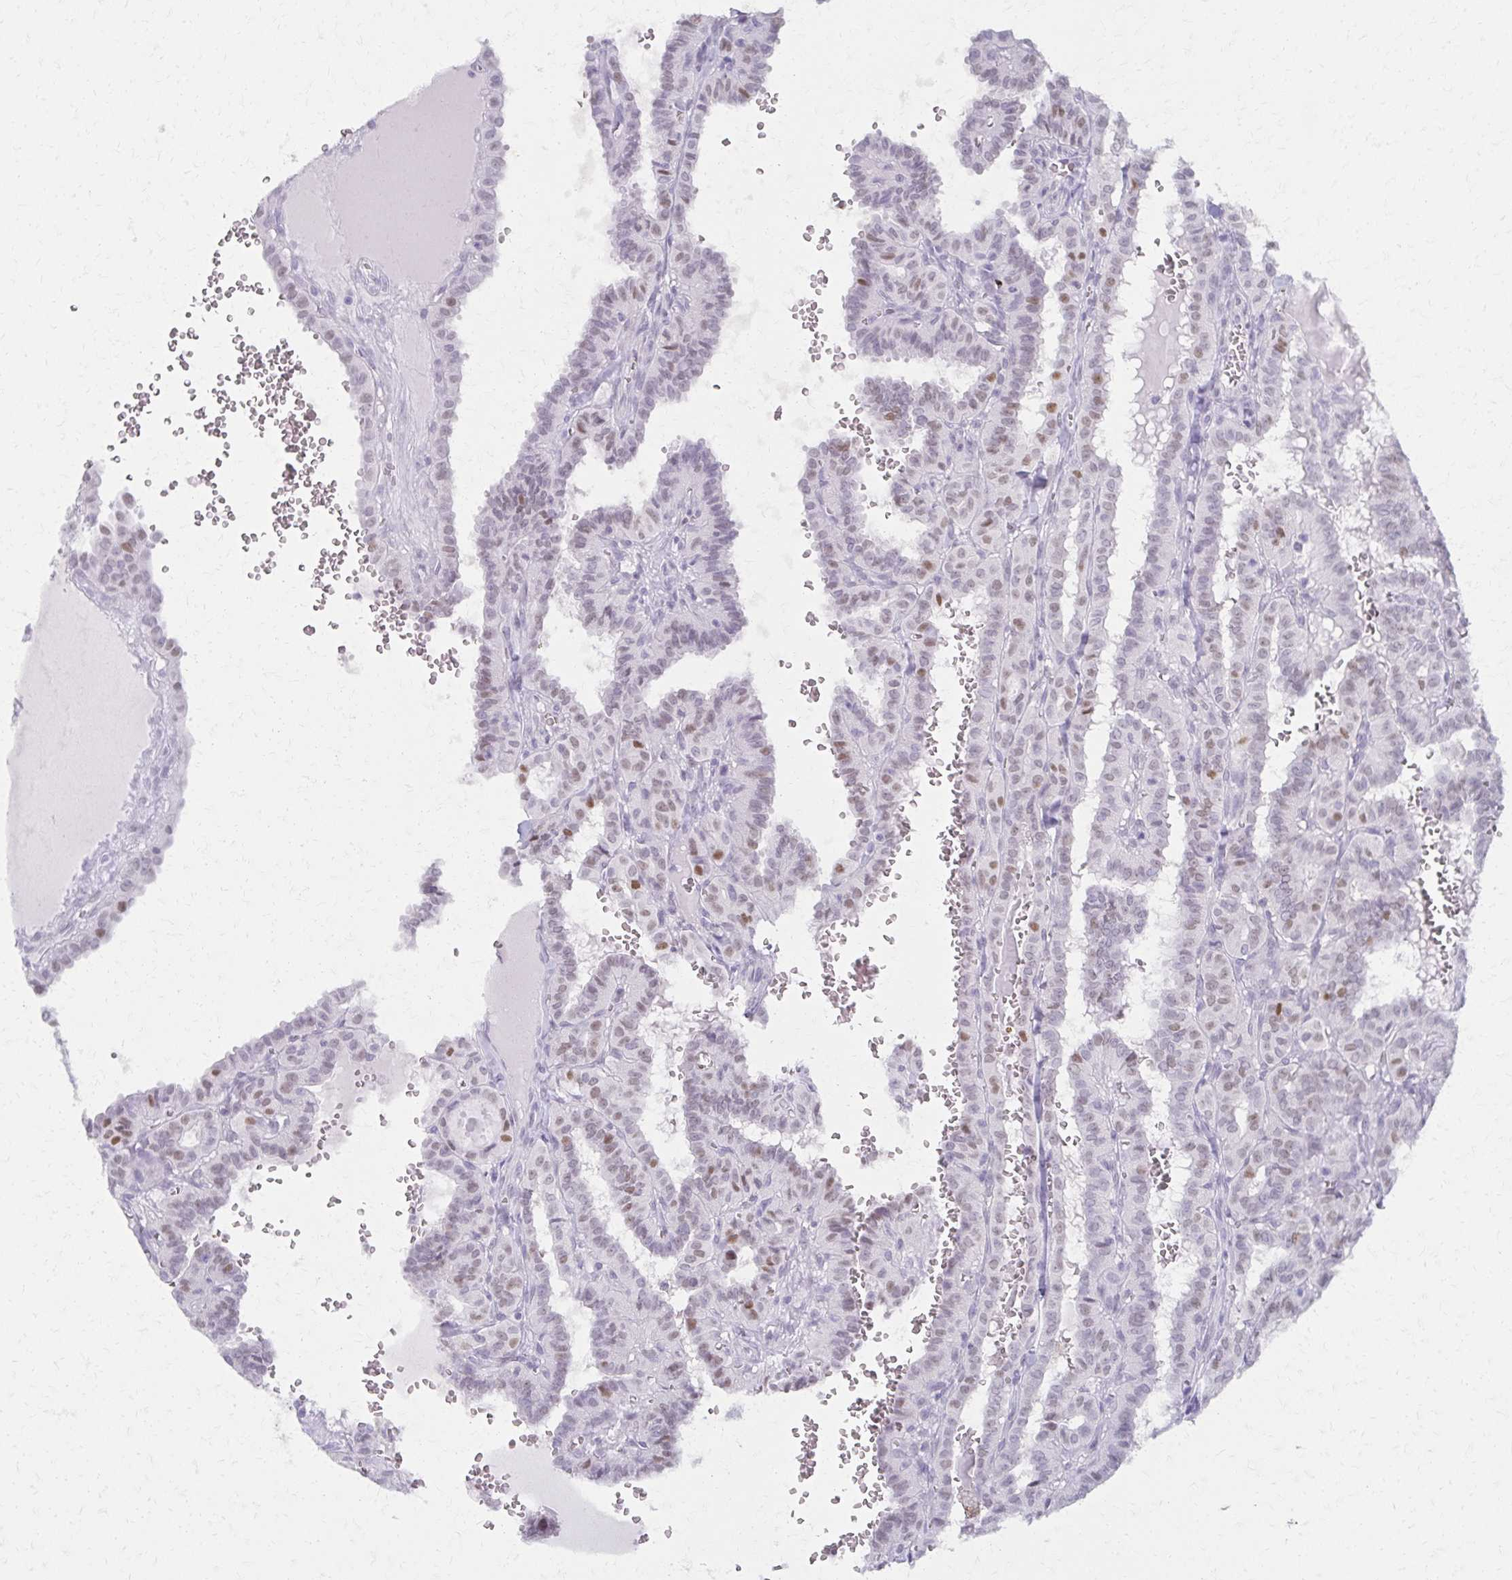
{"staining": {"intensity": "moderate", "quantity": "25%-75%", "location": "nuclear"}, "tissue": "thyroid cancer", "cell_type": "Tumor cells", "image_type": "cancer", "snomed": [{"axis": "morphology", "description": "Papillary adenocarcinoma, NOS"}, {"axis": "topography", "description": "Thyroid gland"}], "caption": "Papillary adenocarcinoma (thyroid) stained with IHC exhibits moderate nuclear positivity in approximately 25%-75% of tumor cells.", "gene": "MORC4", "patient": {"sex": "female", "age": 21}}